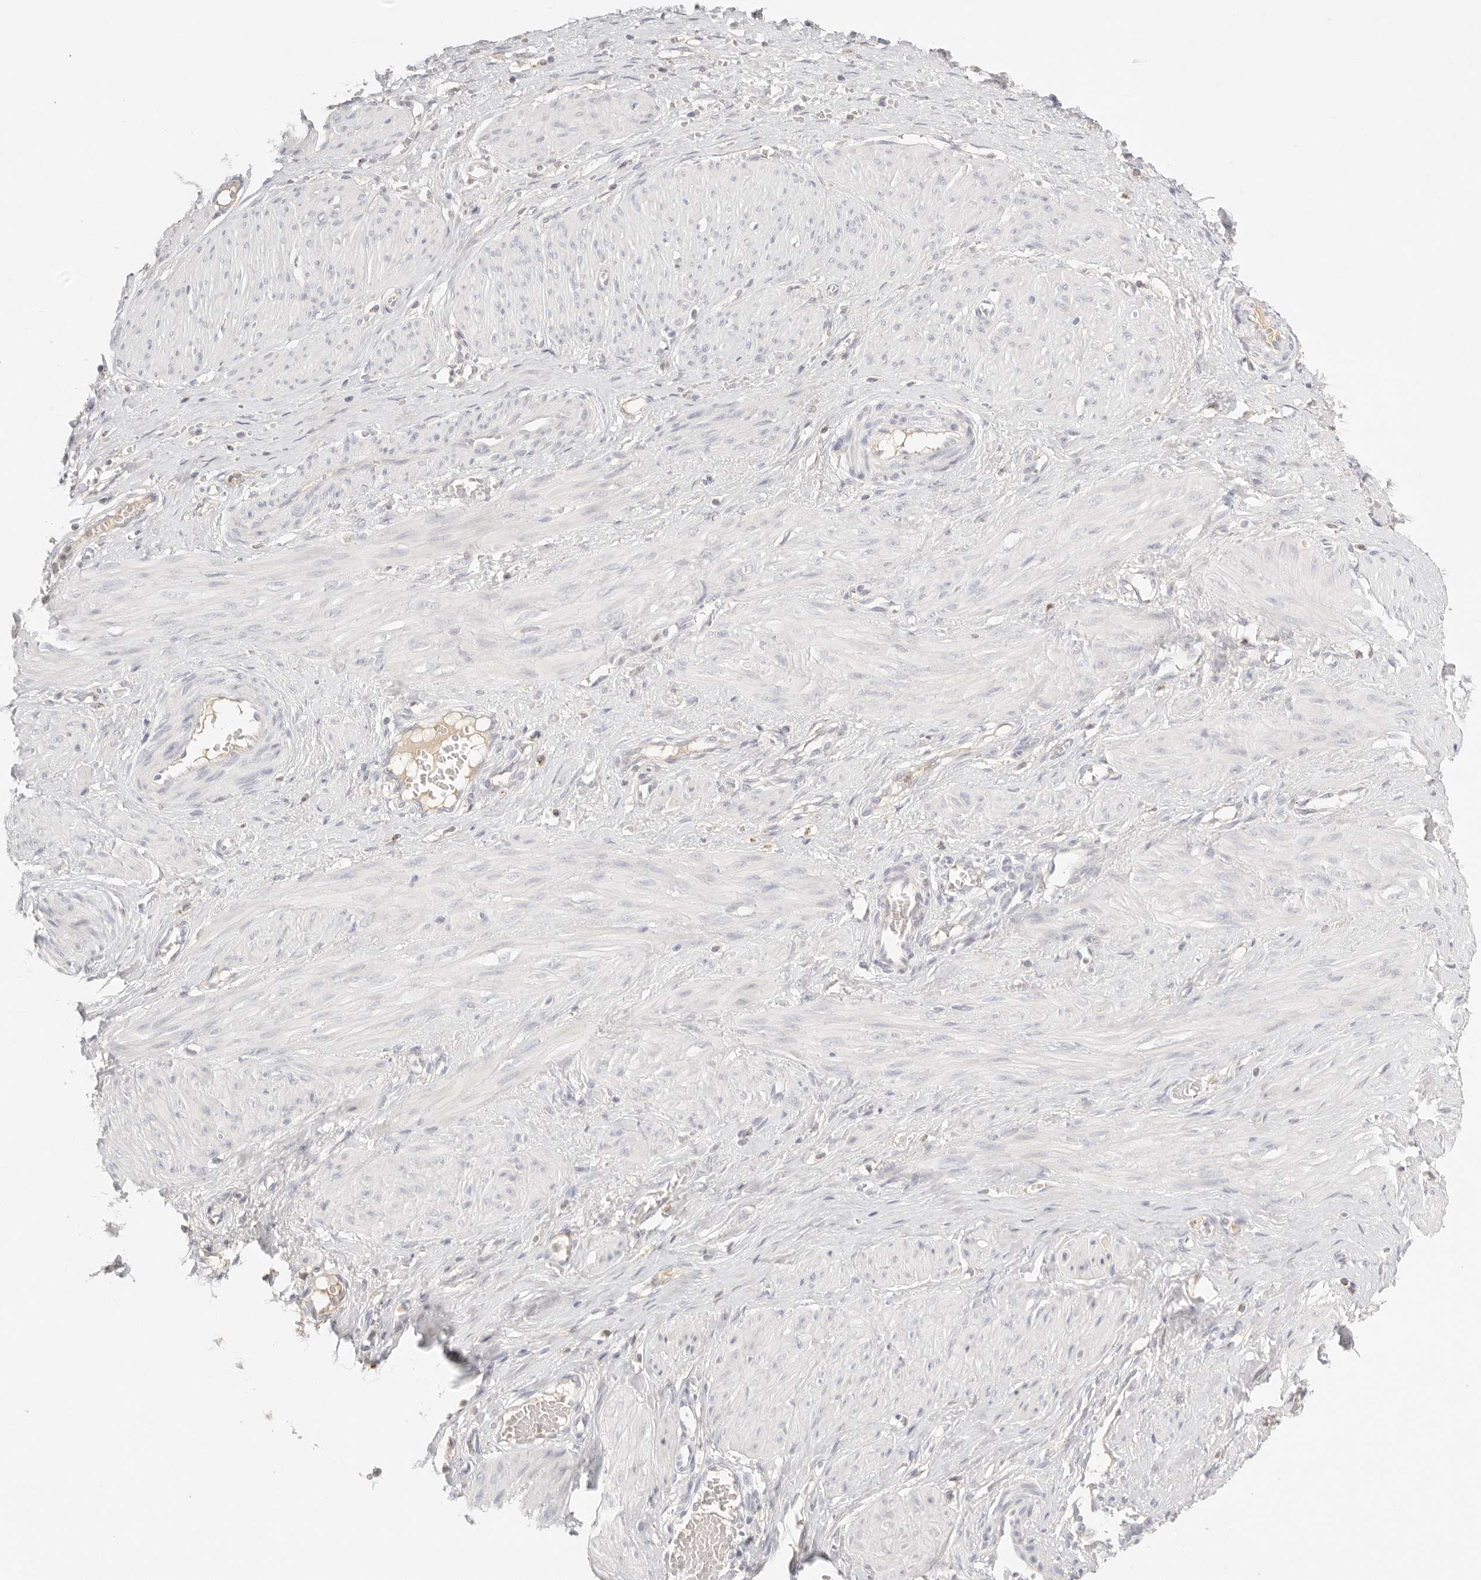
{"staining": {"intensity": "negative", "quantity": "none", "location": "none"}, "tissue": "smooth muscle", "cell_type": "Smooth muscle cells", "image_type": "normal", "snomed": [{"axis": "morphology", "description": "Normal tissue, NOS"}, {"axis": "topography", "description": "Endometrium"}], "caption": "Immunohistochemistry photomicrograph of benign smooth muscle: human smooth muscle stained with DAB (3,3'-diaminobenzidine) reveals no significant protein staining in smooth muscle cells.", "gene": "CEP120", "patient": {"sex": "female", "age": 33}}